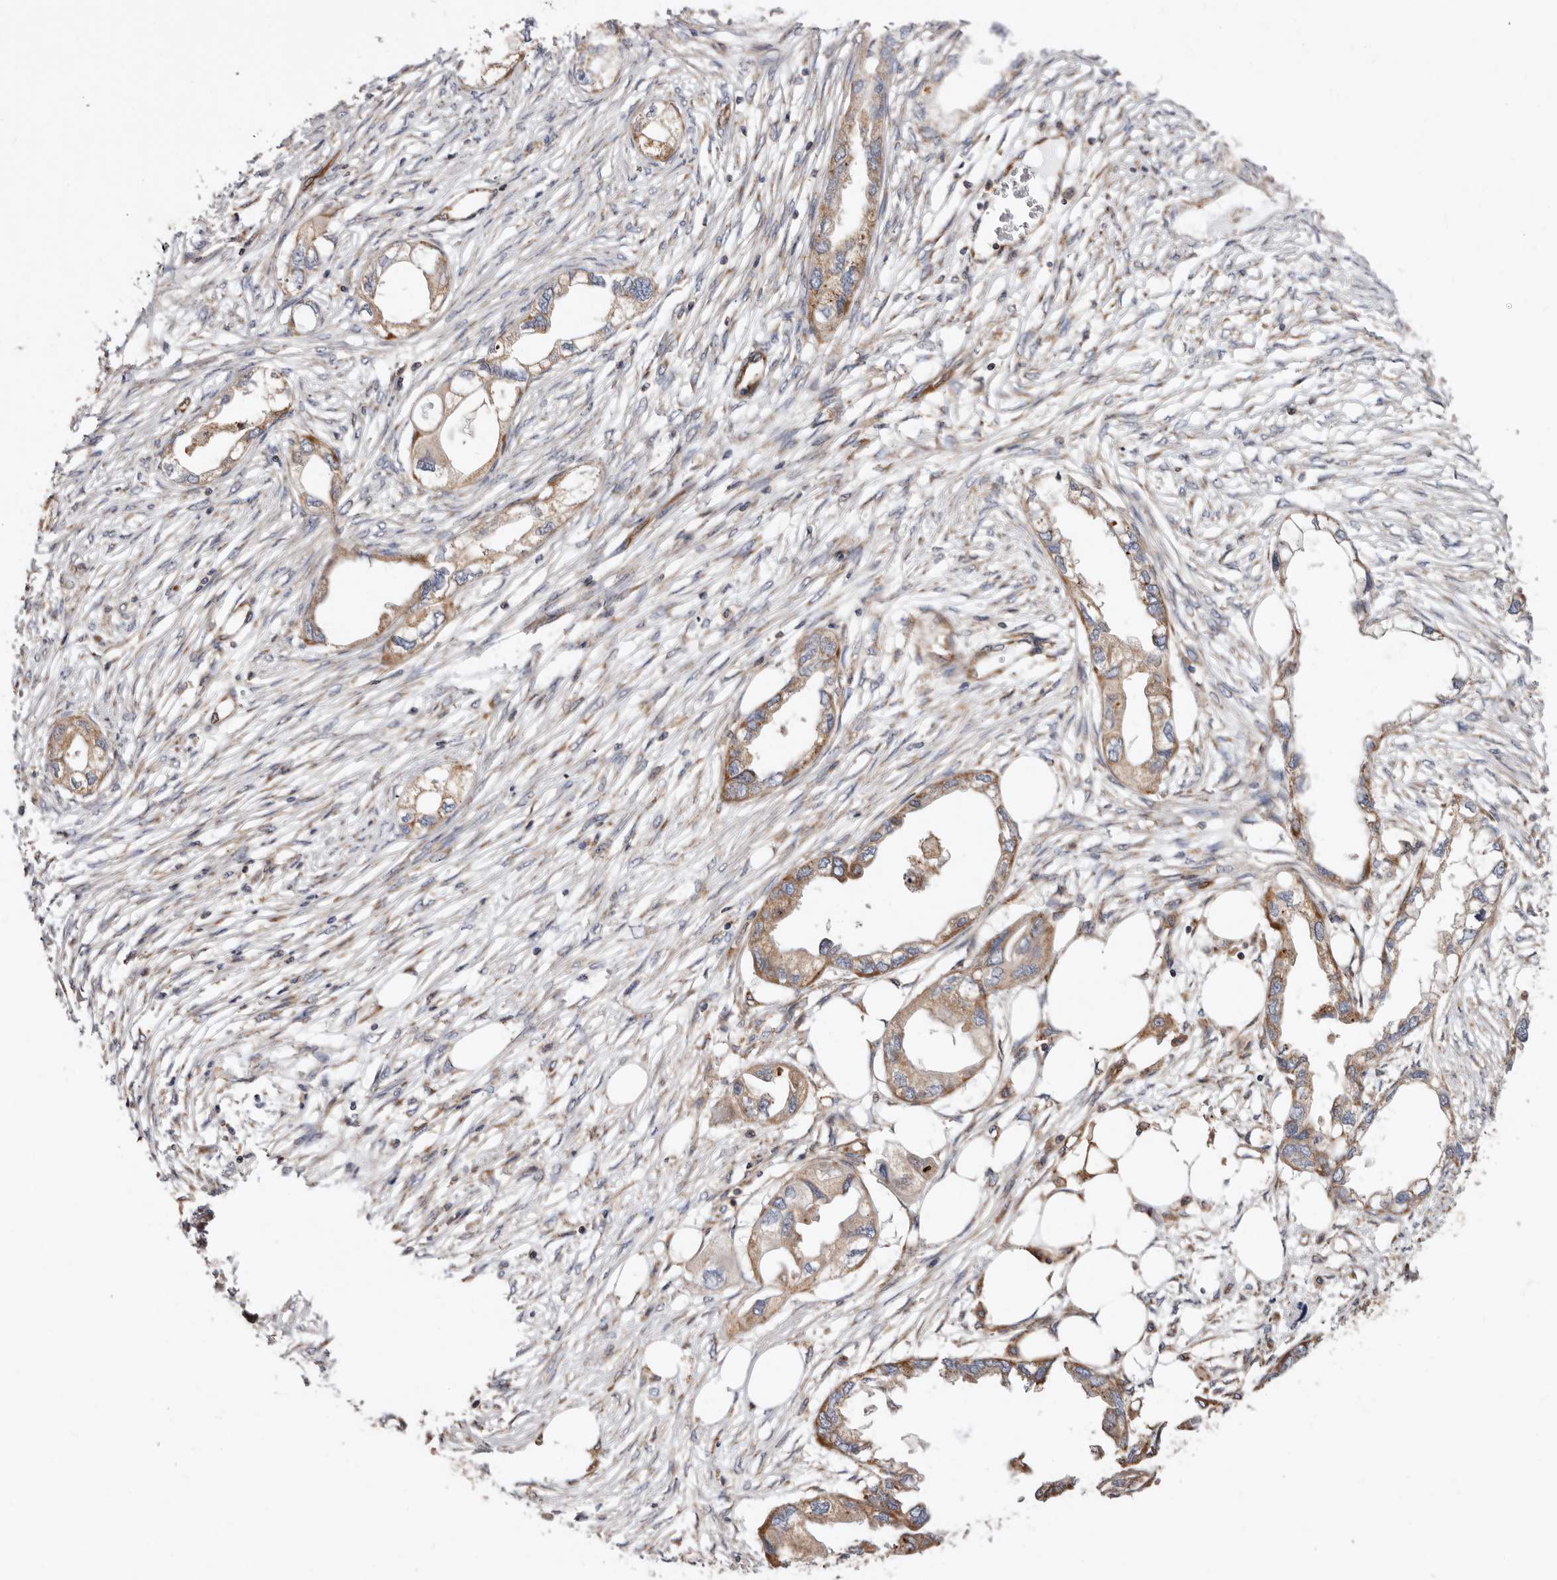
{"staining": {"intensity": "weak", "quantity": ">75%", "location": "cytoplasmic/membranous"}, "tissue": "endometrial cancer", "cell_type": "Tumor cells", "image_type": "cancer", "snomed": [{"axis": "morphology", "description": "Adenocarcinoma, NOS"}, {"axis": "morphology", "description": "Adenocarcinoma, metastatic, NOS"}, {"axis": "topography", "description": "Adipose tissue"}, {"axis": "topography", "description": "Endometrium"}], "caption": "Protein staining shows weak cytoplasmic/membranous staining in approximately >75% of tumor cells in endometrial cancer (adenocarcinoma).", "gene": "COQ8B", "patient": {"sex": "female", "age": 67}}